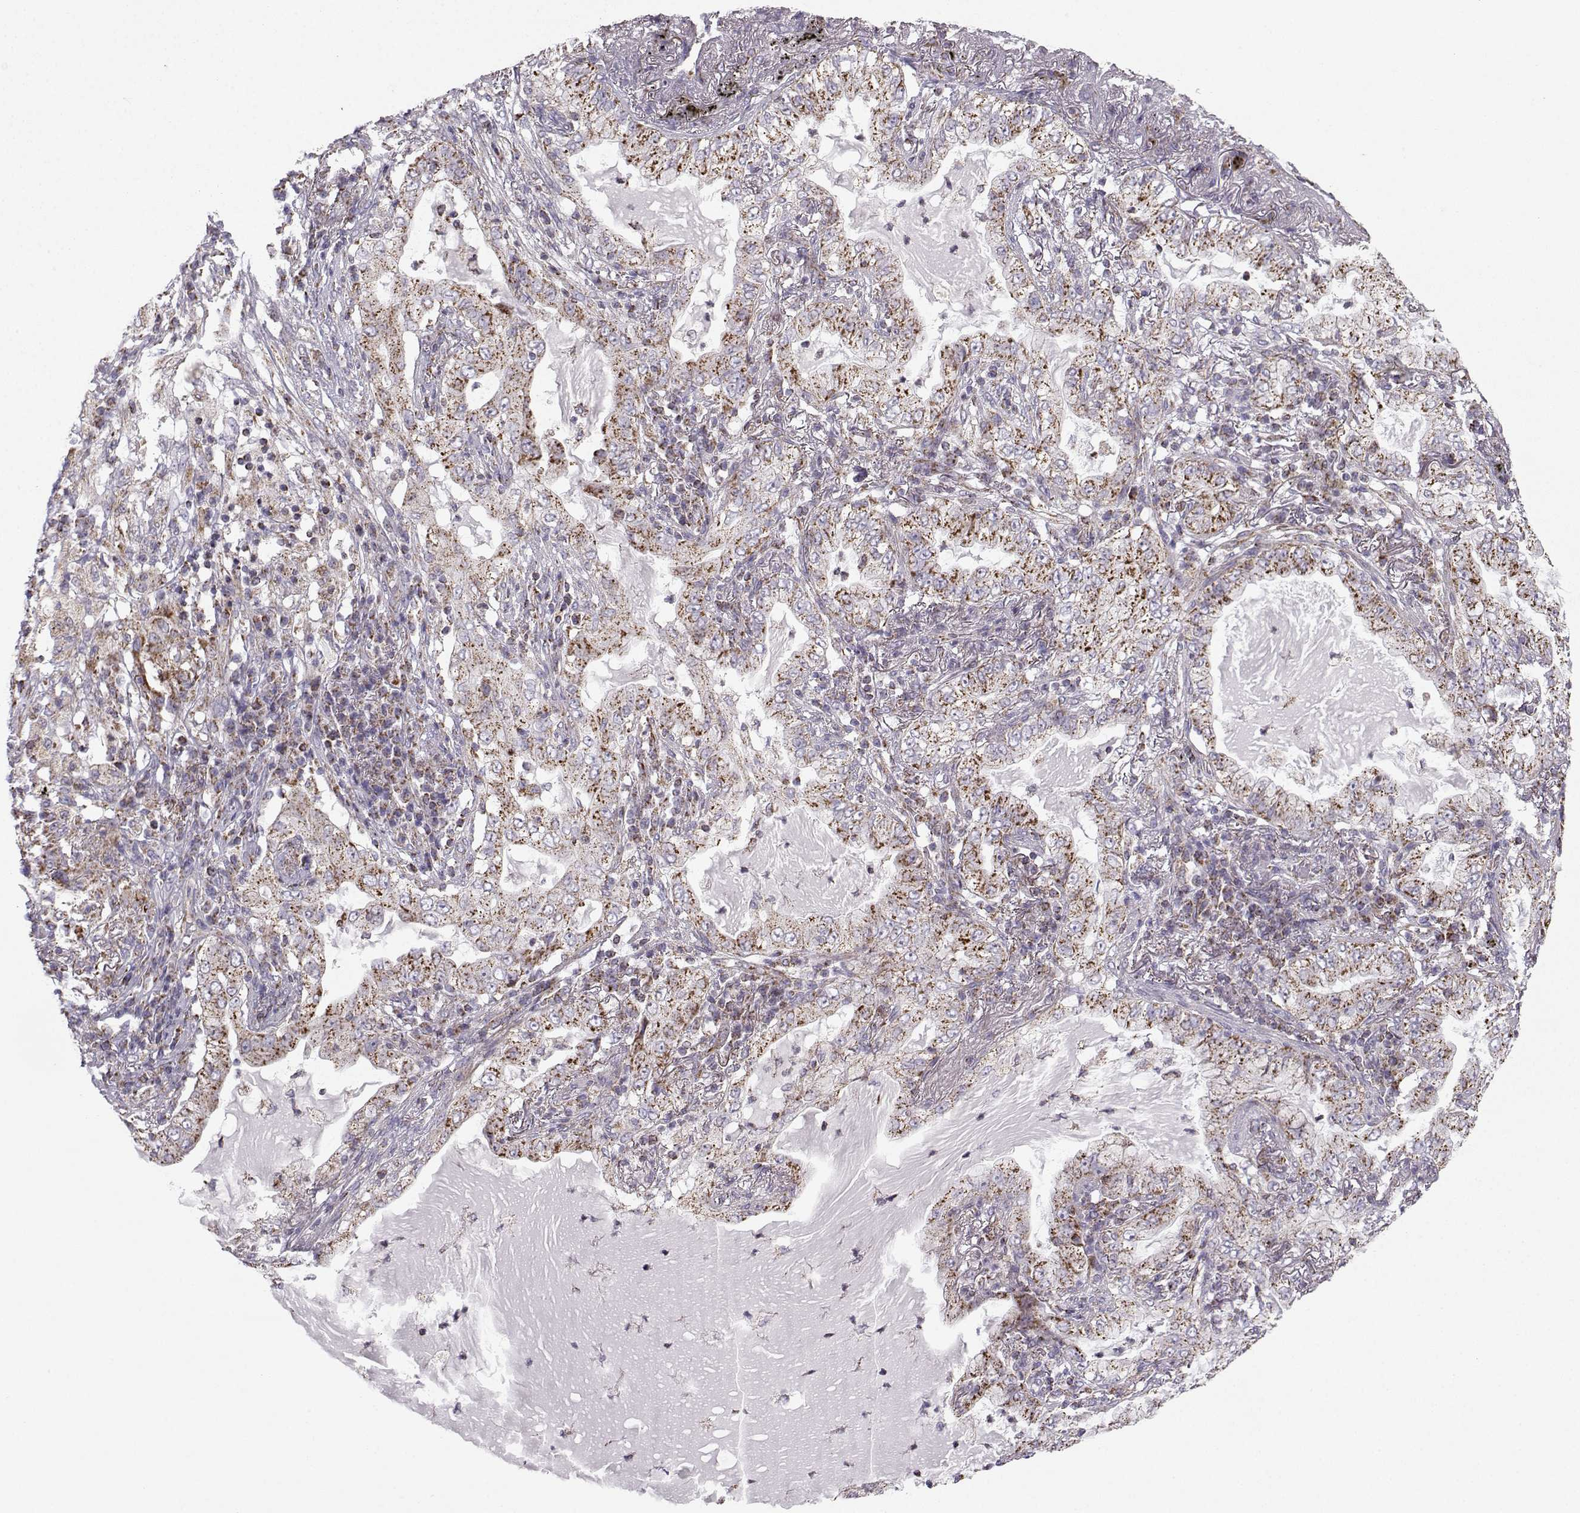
{"staining": {"intensity": "strong", "quantity": "25%-75%", "location": "cytoplasmic/membranous"}, "tissue": "lung cancer", "cell_type": "Tumor cells", "image_type": "cancer", "snomed": [{"axis": "morphology", "description": "Adenocarcinoma, NOS"}, {"axis": "topography", "description": "Lung"}], "caption": "Protein positivity by immunohistochemistry reveals strong cytoplasmic/membranous expression in about 25%-75% of tumor cells in adenocarcinoma (lung). The staining was performed using DAB (3,3'-diaminobenzidine) to visualize the protein expression in brown, while the nuclei were stained in blue with hematoxylin (Magnification: 20x).", "gene": "NECAB3", "patient": {"sex": "female", "age": 73}}